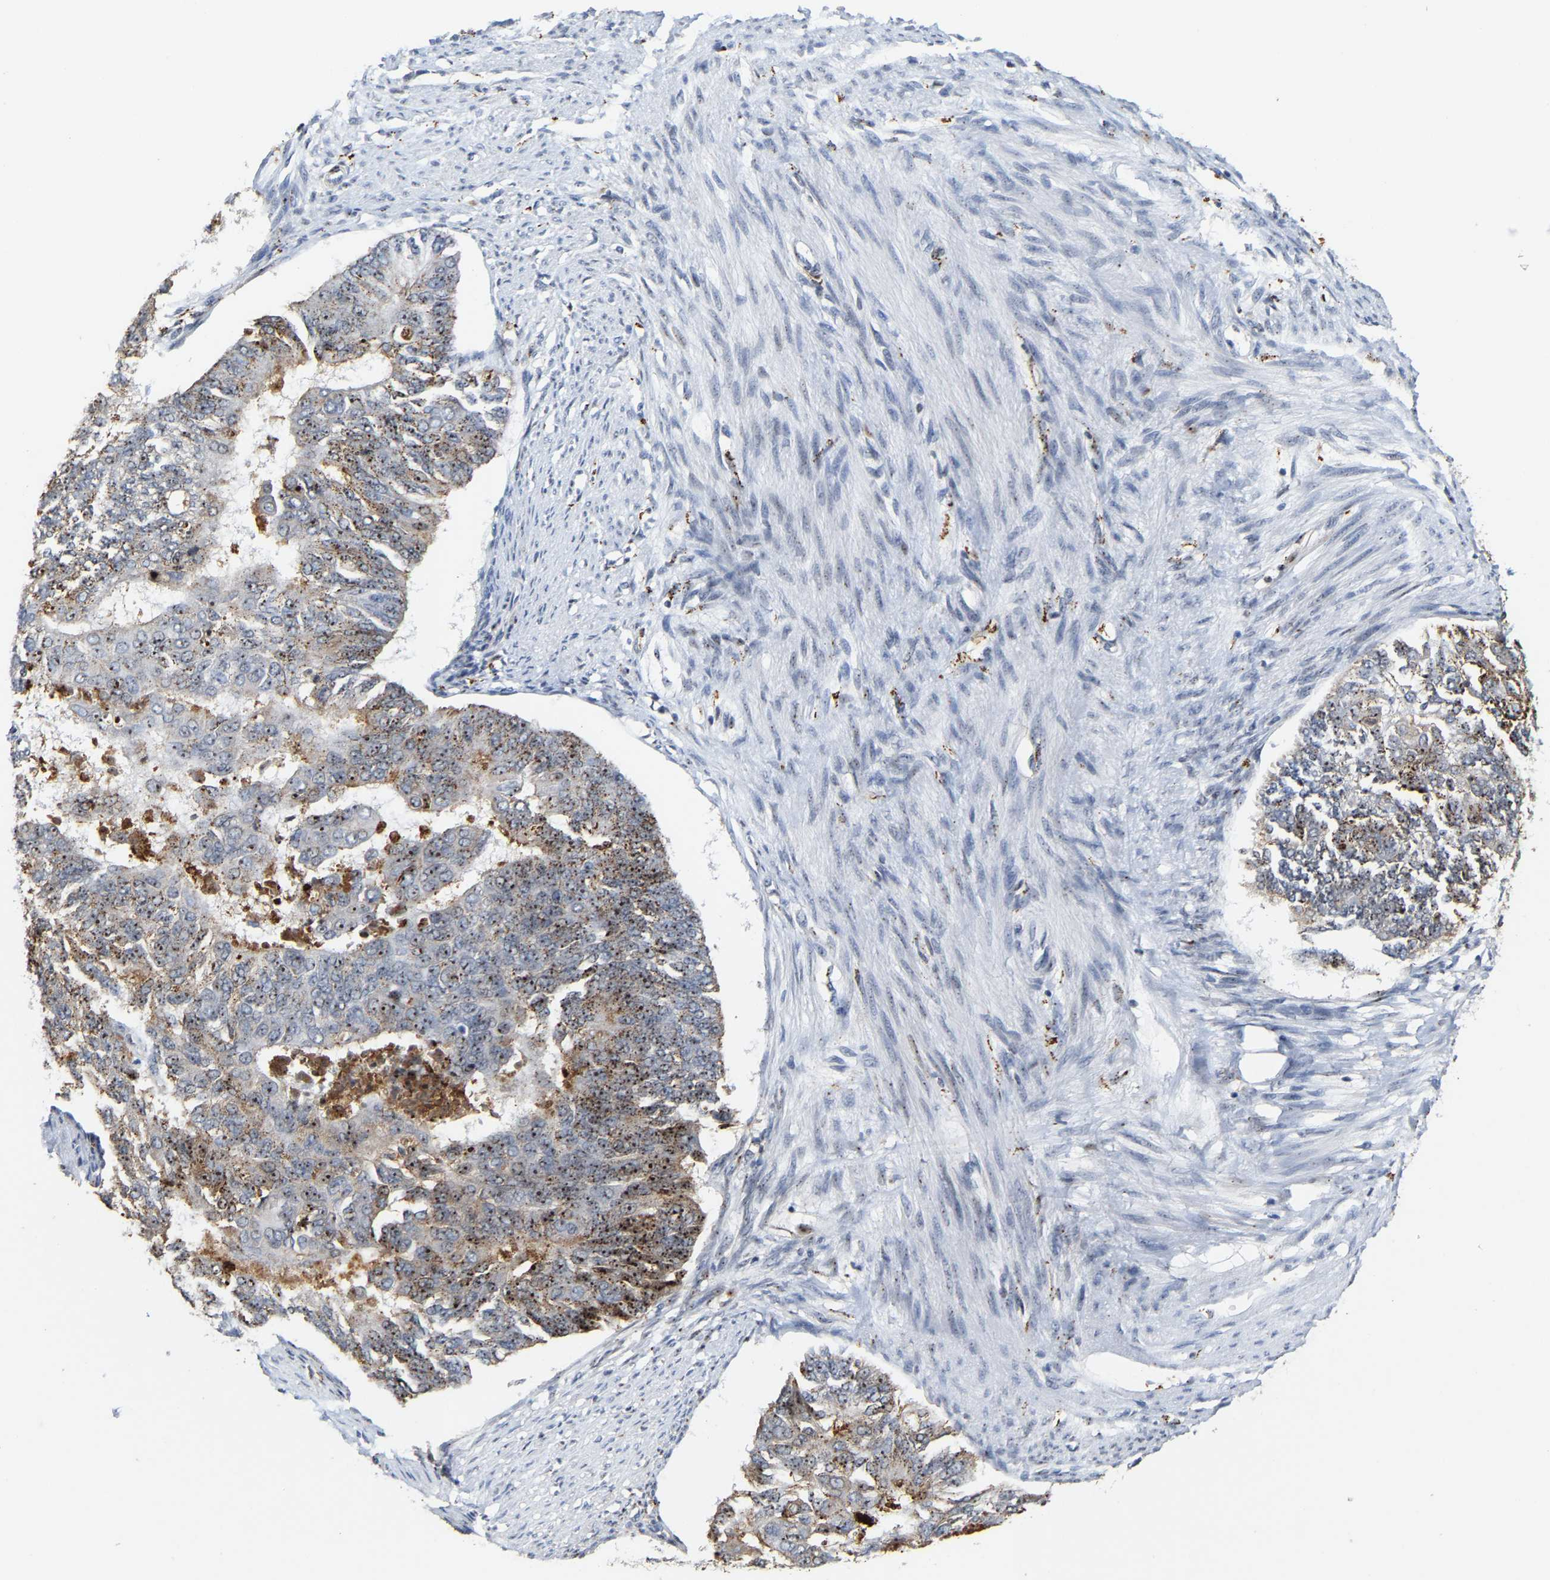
{"staining": {"intensity": "moderate", "quantity": "<25%", "location": "cytoplasmic/membranous"}, "tissue": "endometrial cancer", "cell_type": "Tumor cells", "image_type": "cancer", "snomed": [{"axis": "morphology", "description": "Adenocarcinoma, NOS"}, {"axis": "topography", "description": "Endometrium"}], "caption": "Immunohistochemical staining of human endometrial cancer shows moderate cytoplasmic/membranous protein staining in about <25% of tumor cells.", "gene": "NOP58", "patient": {"sex": "female", "age": 32}}